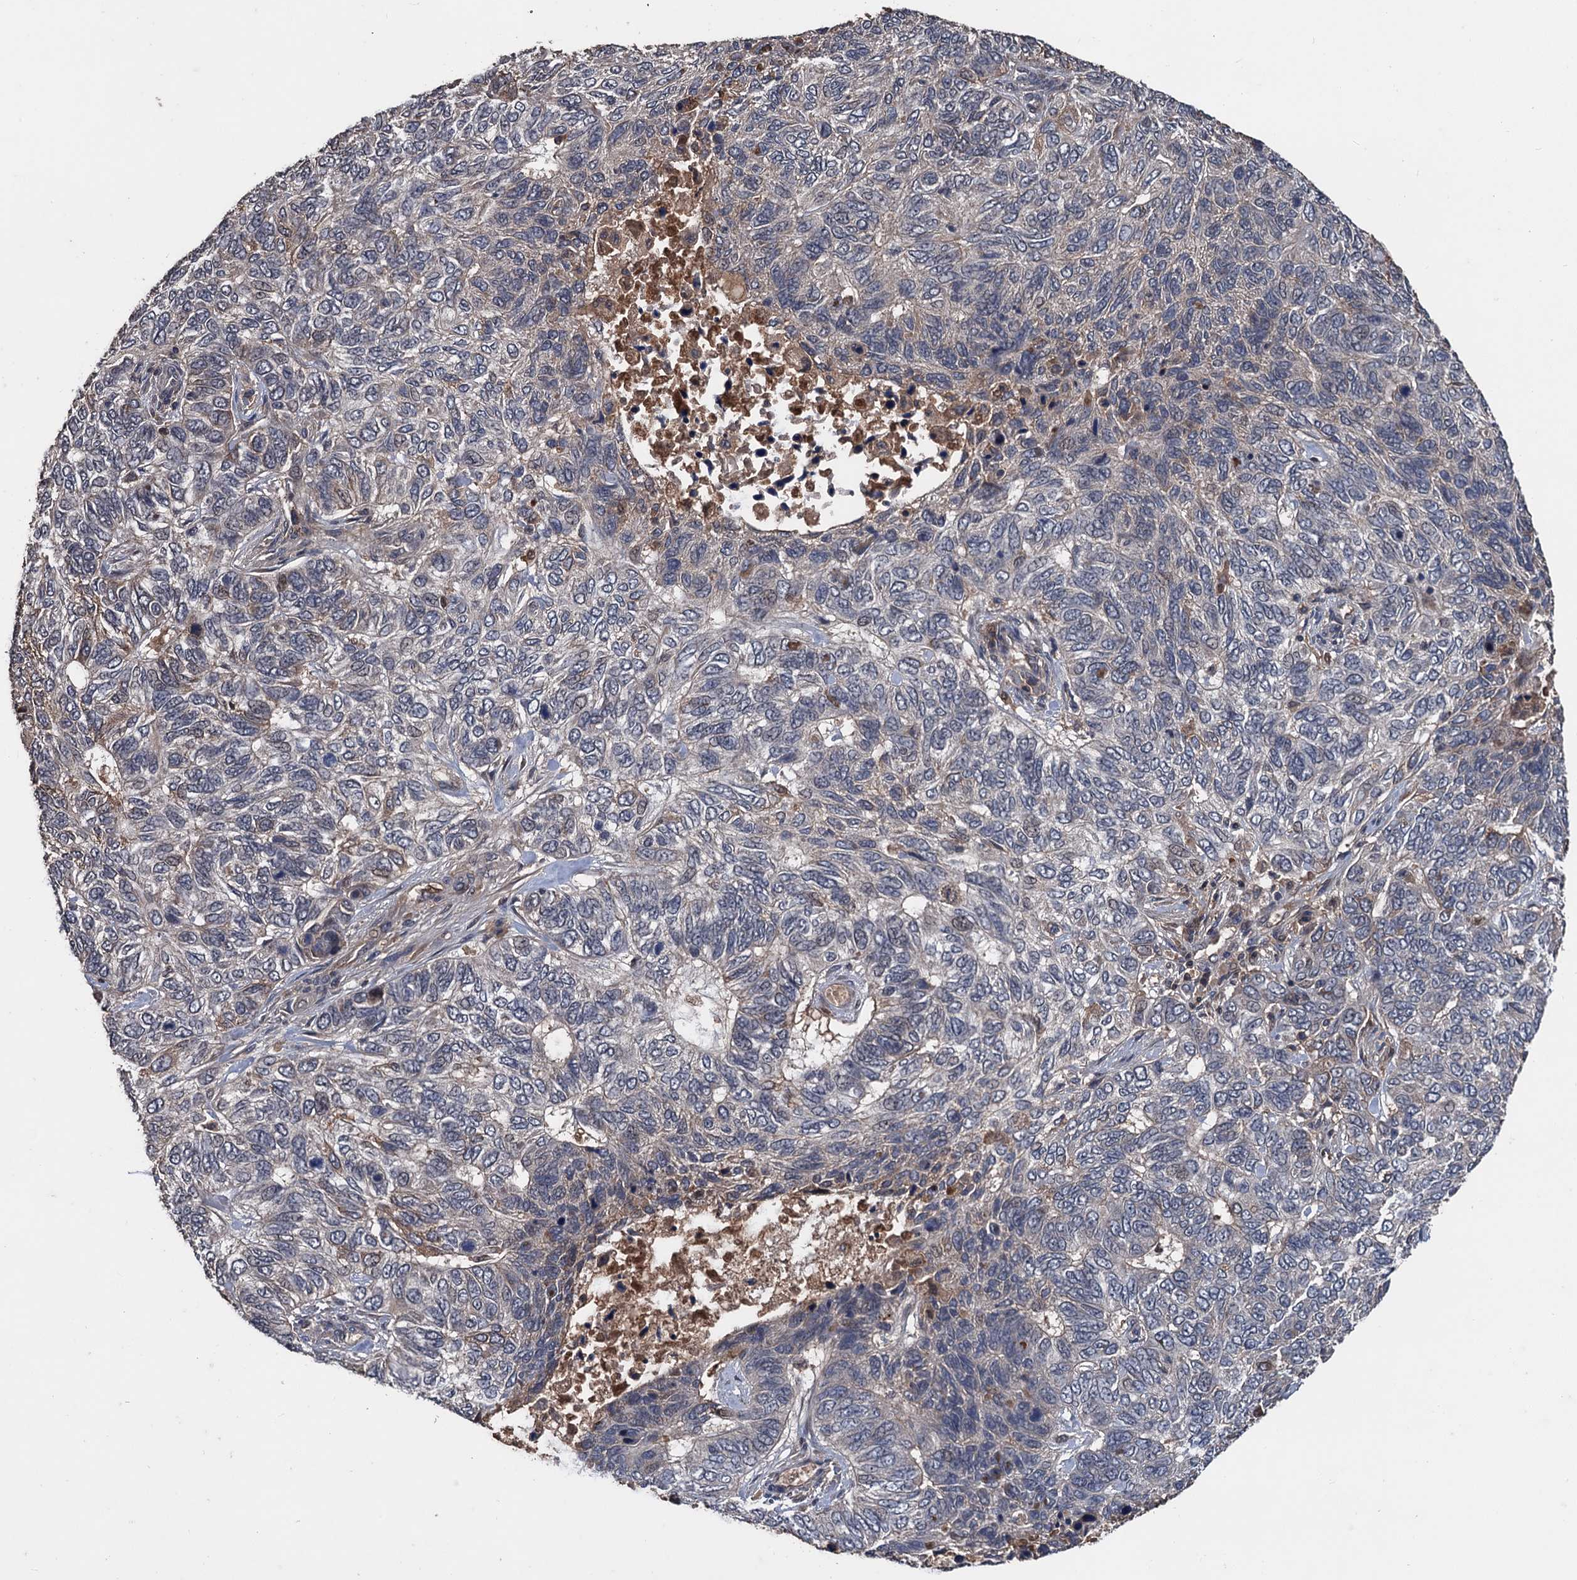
{"staining": {"intensity": "weak", "quantity": "<25%", "location": "cytoplasmic/membranous"}, "tissue": "skin cancer", "cell_type": "Tumor cells", "image_type": "cancer", "snomed": [{"axis": "morphology", "description": "Basal cell carcinoma"}, {"axis": "topography", "description": "Skin"}], "caption": "Tumor cells show no significant protein positivity in skin cancer (basal cell carcinoma).", "gene": "ZNF438", "patient": {"sex": "female", "age": 65}}